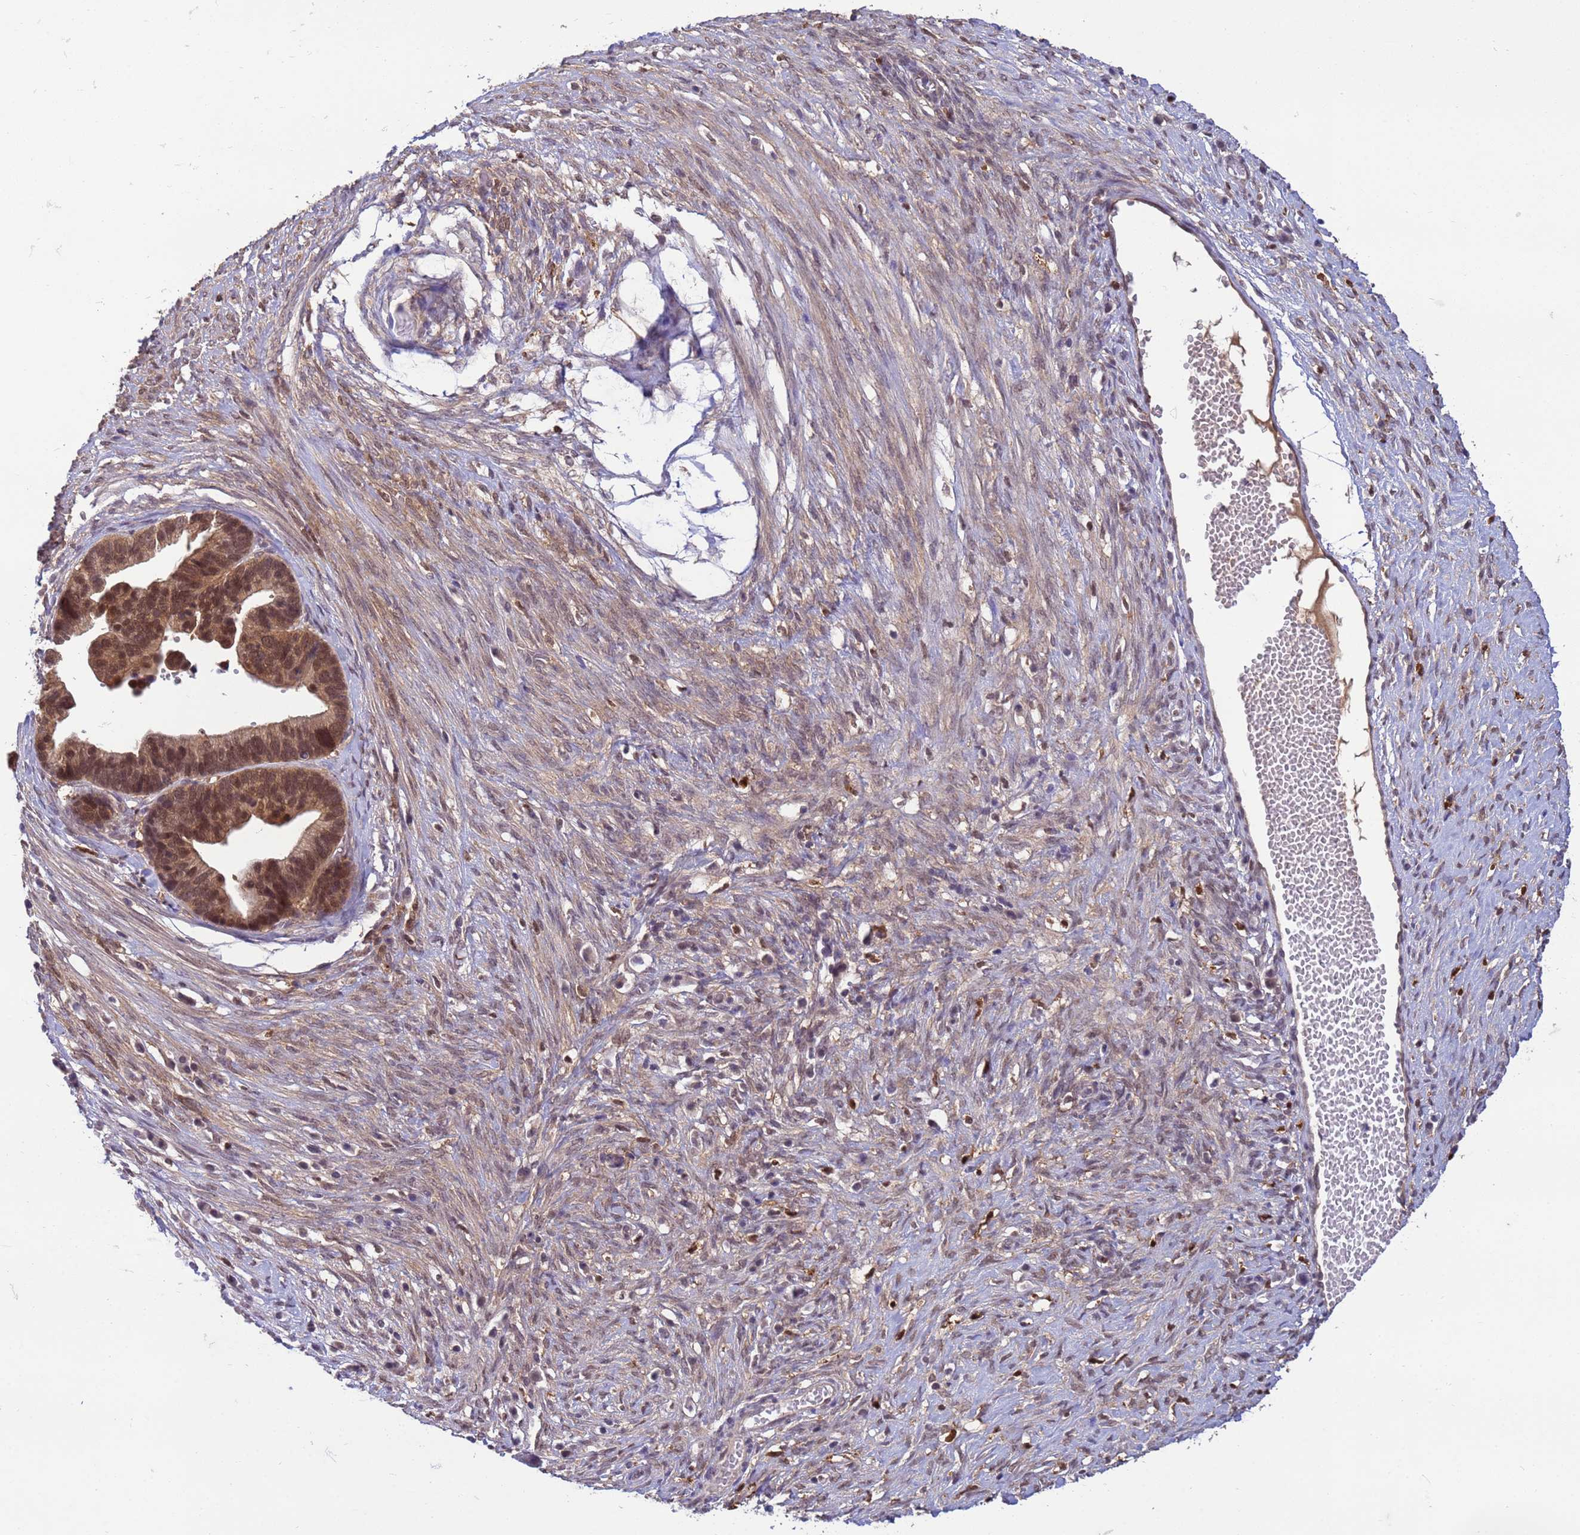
{"staining": {"intensity": "moderate", "quantity": ">75%", "location": "cytoplasmic/membranous,nuclear"}, "tissue": "ovarian cancer", "cell_type": "Tumor cells", "image_type": "cancer", "snomed": [{"axis": "morphology", "description": "Cystadenocarcinoma, serous, NOS"}, {"axis": "topography", "description": "Ovary"}], "caption": "A brown stain highlights moderate cytoplasmic/membranous and nuclear expression of a protein in human serous cystadenocarcinoma (ovarian) tumor cells.", "gene": "NPEPPS", "patient": {"sex": "female", "age": 56}}